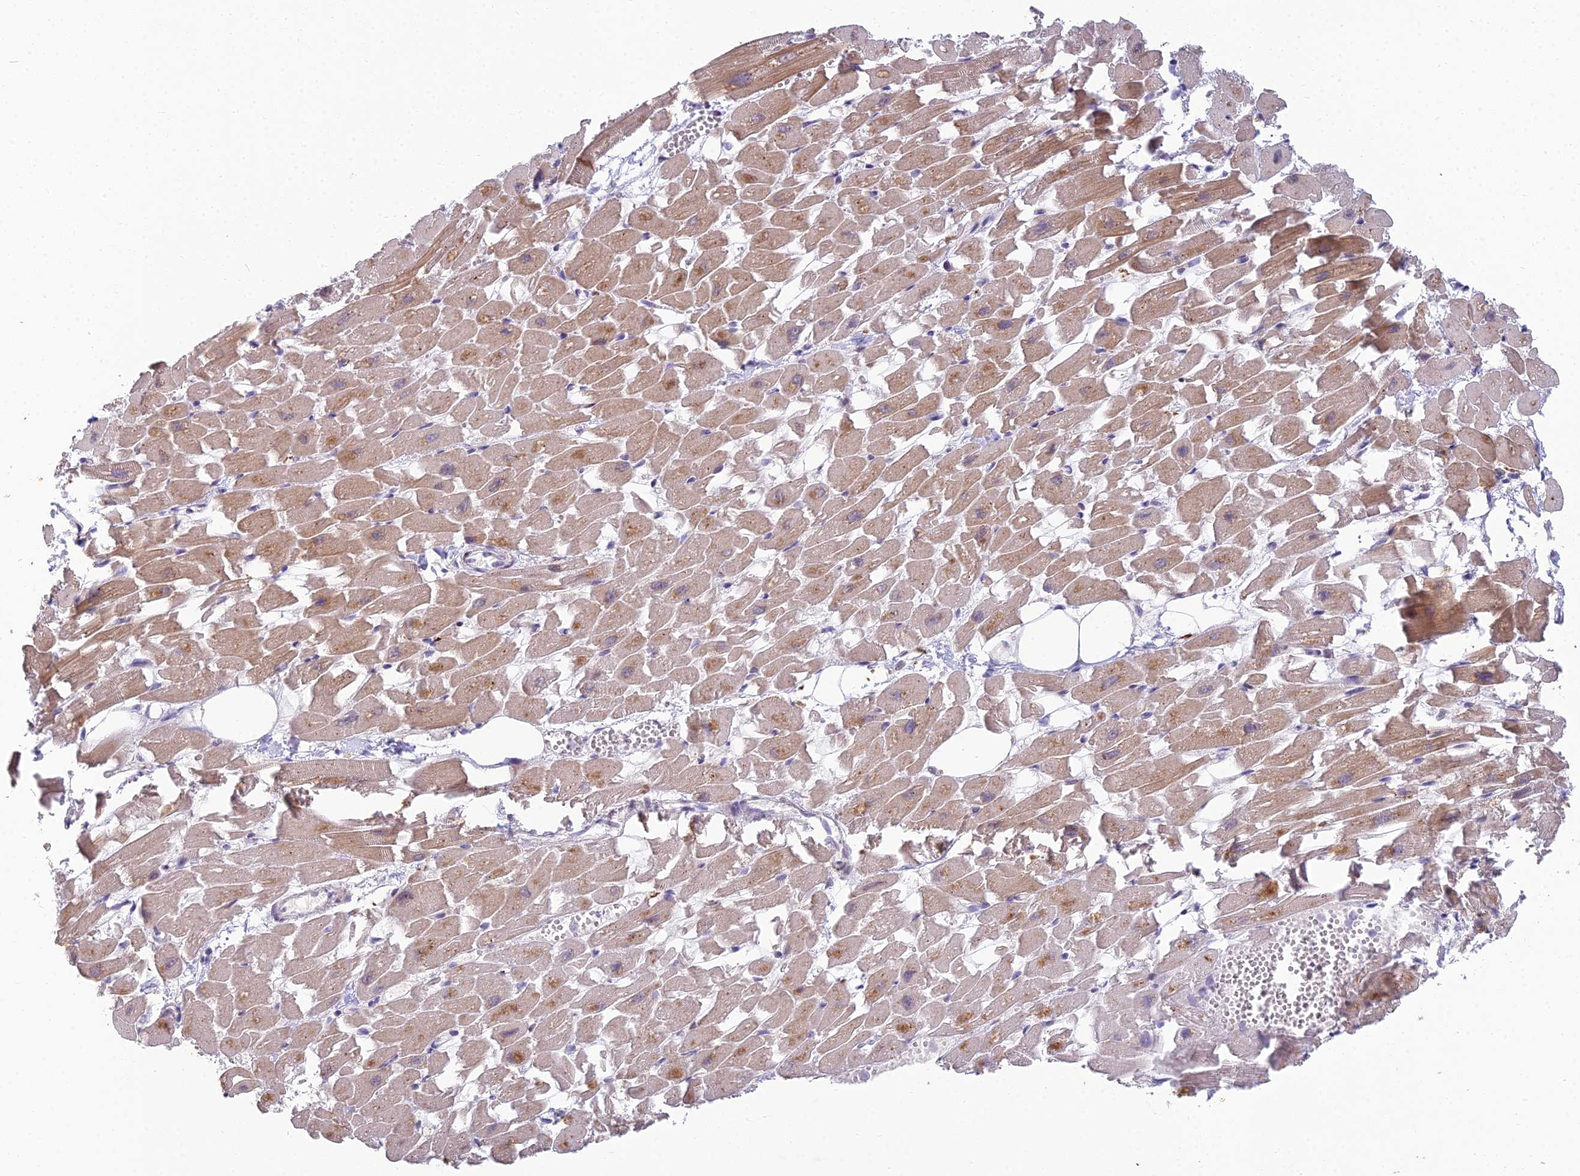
{"staining": {"intensity": "moderate", "quantity": ">75%", "location": "cytoplasmic/membranous"}, "tissue": "heart muscle", "cell_type": "Cardiomyocytes", "image_type": "normal", "snomed": [{"axis": "morphology", "description": "Normal tissue, NOS"}, {"axis": "topography", "description": "Heart"}], "caption": "Heart muscle stained with DAB (3,3'-diaminobenzidine) immunohistochemistry displays medium levels of moderate cytoplasmic/membranous positivity in about >75% of cardiomyocytes. The staining is performed using DAB (3,3'-diaminobenzidine) brown chromogen to label protein expression. The nuclei are counter-stained blue using hematoxylin.", "gene": "ABHD17A", "patient": {"sex": "female", "age": 64}}